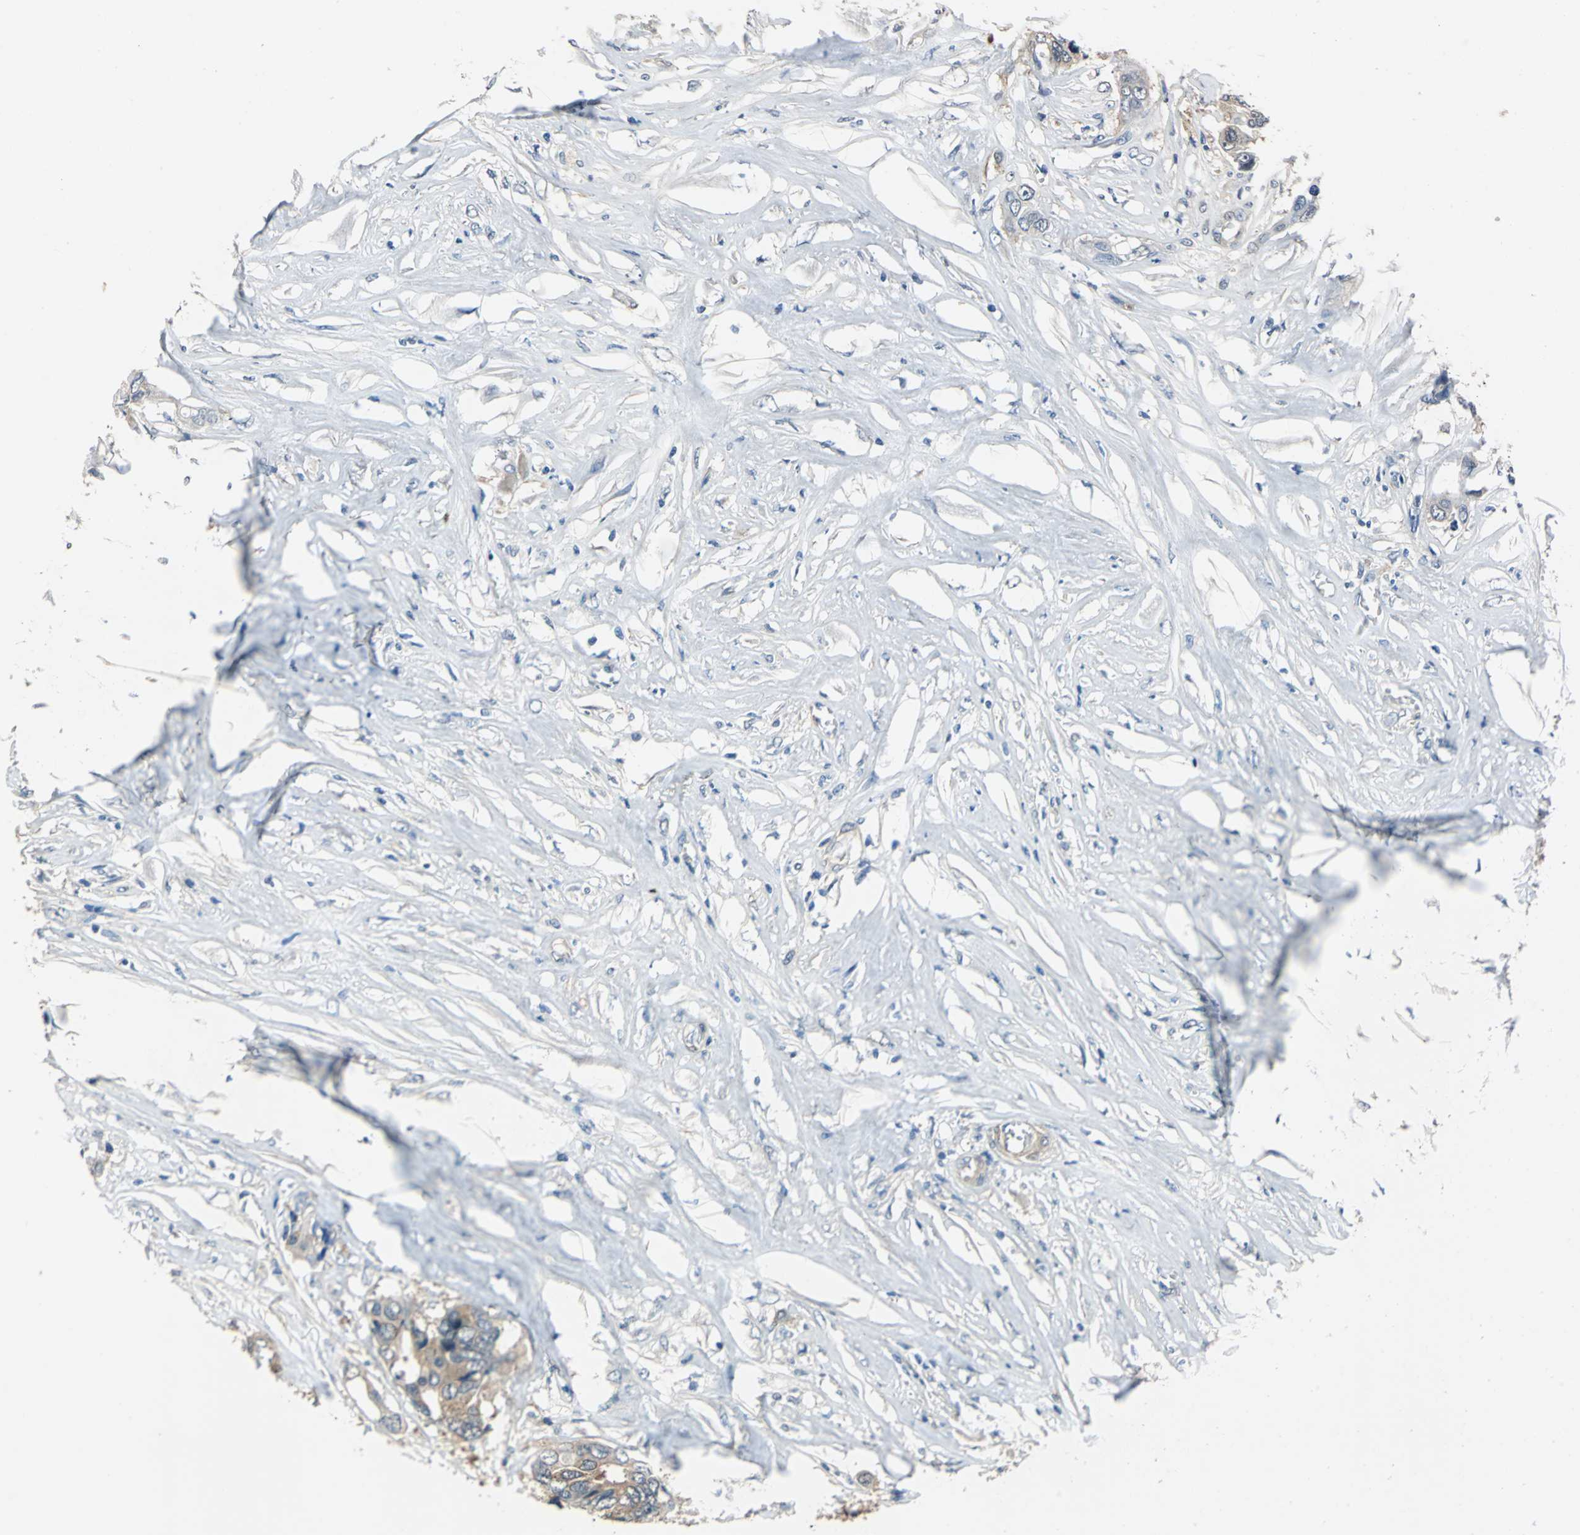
{"staining": {"intensity": "moderate", "quantity": ">75%", "location": "cytoplasmic/membranous"}, "tissue": "colorectal cancer", "cell_type": "Tumor cells", "image_type": "cancer", "snomed": [{"axis": "morphology", "description": "Adenocarcinoma, NOS"}, {"axis": "topography", "description": "Rectum"}], "caption": "Protein expression analysis of human colorectal adenocarcinoma reveals moderate cytoplasmic/membranous expression in approximately >75% of tumor cells. The protein is shown in brown color, while the nuclei are stained blue.", "gene": "FKBP4", "patient": {"sex": "male", "age": 55}}